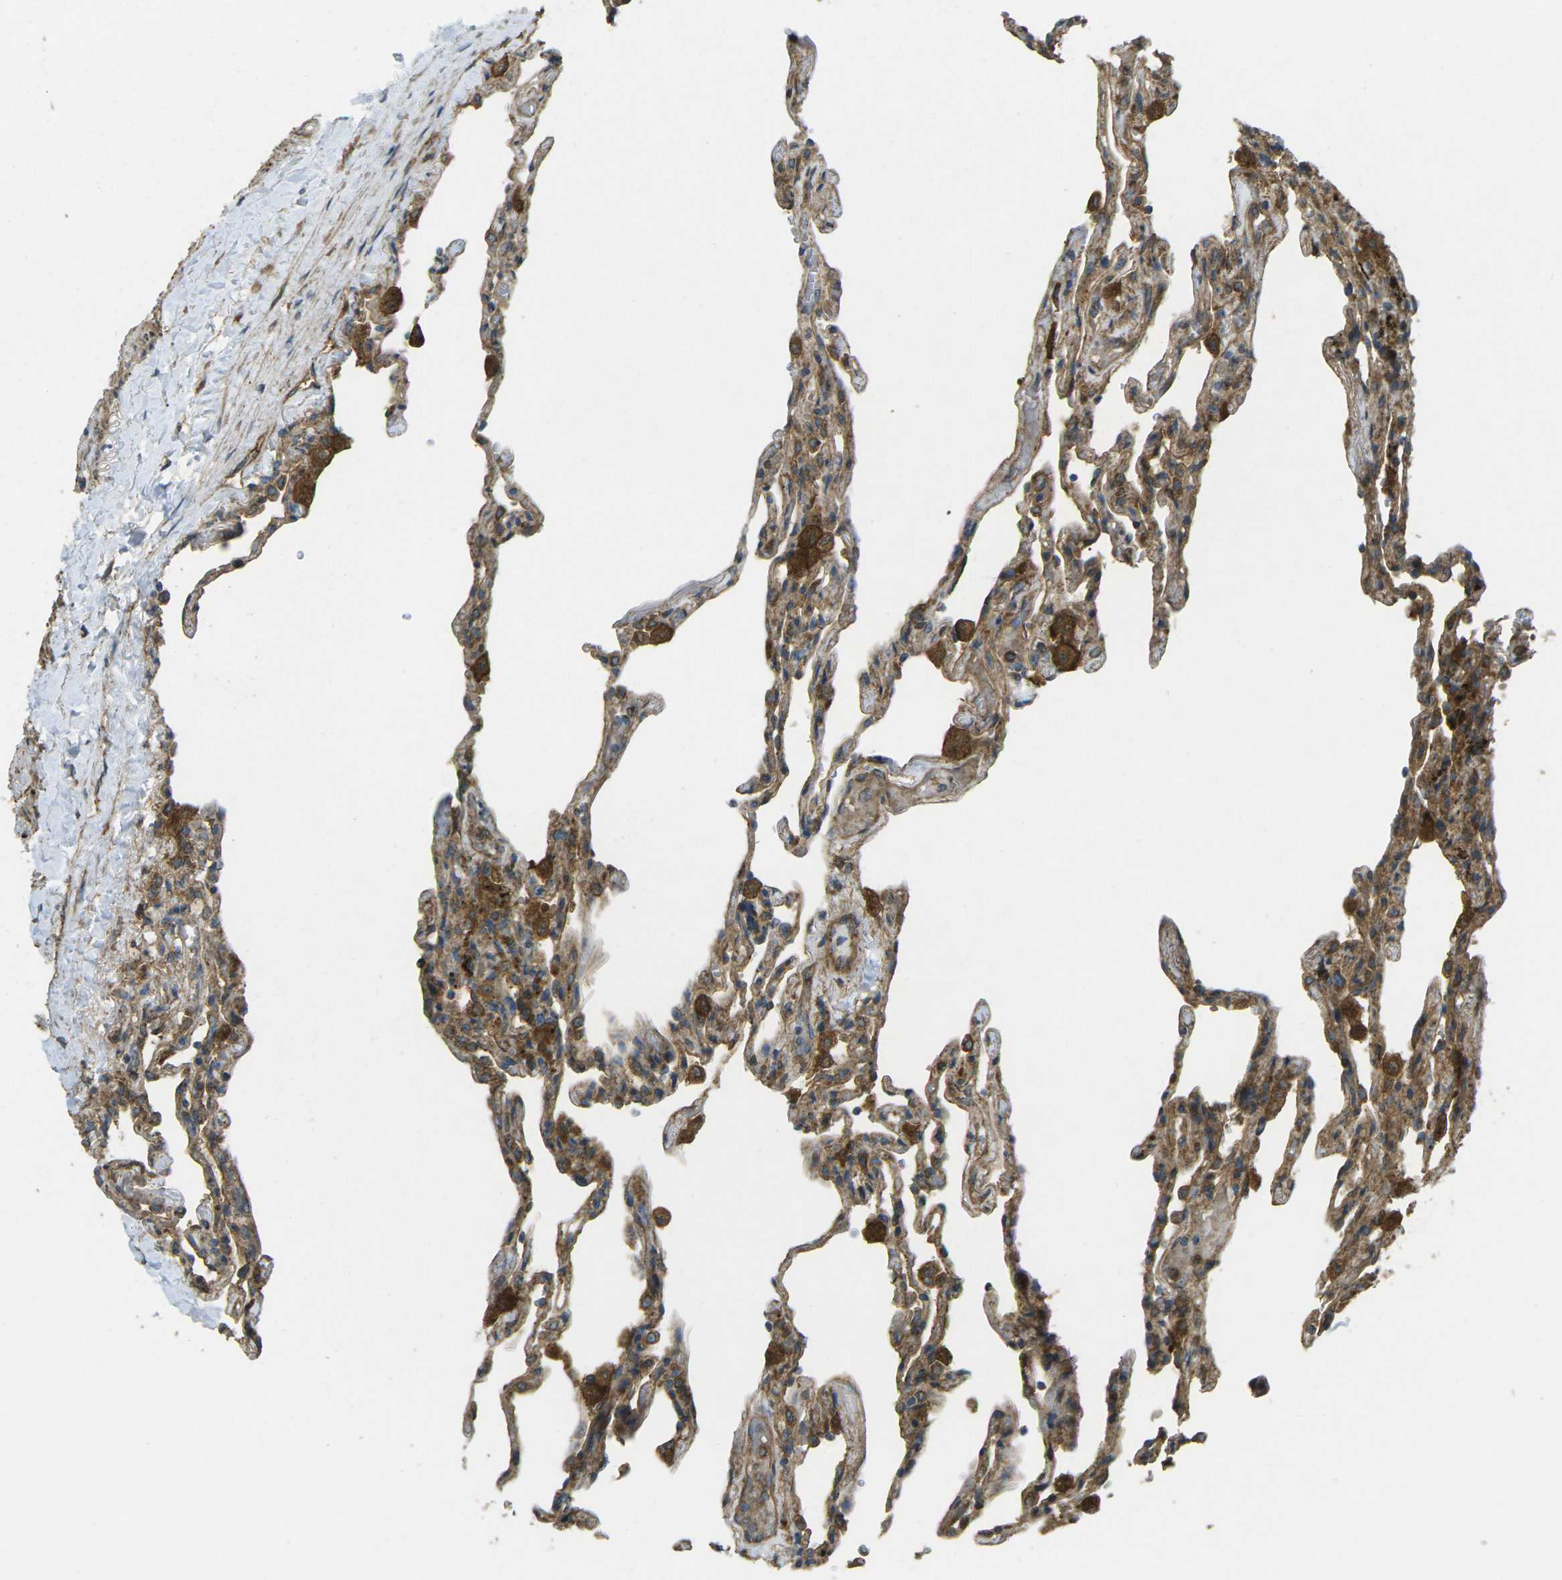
{"staining": {"intensity": "weak", "quantity": "25%-75%", "location": "cytoplasmic/membranous"}, "tissue": "lung", "cell_type": "Alveolar cells", "image_type": "normal", "snomed": [{"axis": "morphology", "description": "Normal tissue, NOS"}, {"axis": "topography", "description": "Lung"}], "caption": "Brown immunohistochemical staining in normal human lung displays weak cytoplasmic/membranous staining in approximately 25%-75% of alveolar cells.", "gene": "CHMP3", "patient": {"sex": "male", "age": 59}}